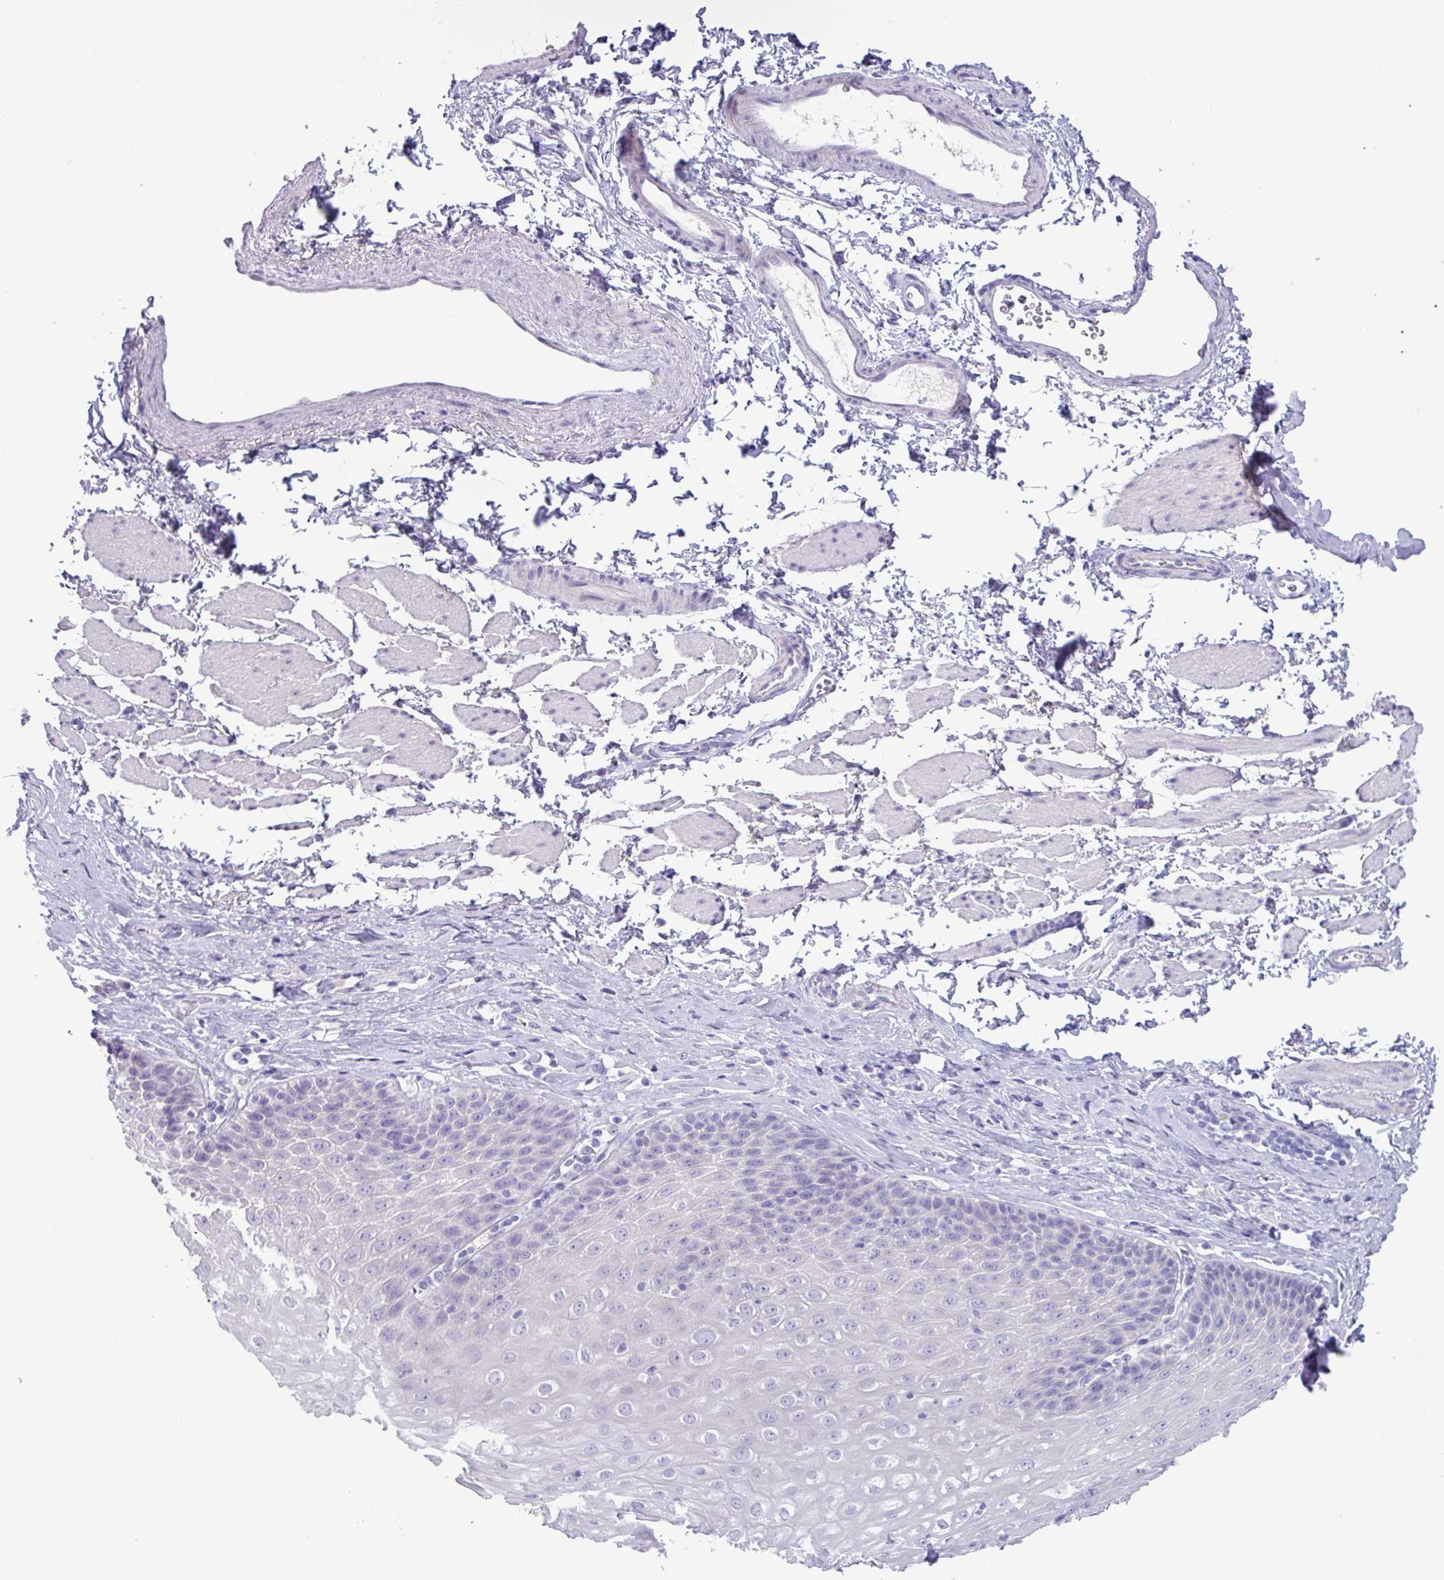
{"staining": {"intensity": "weak", "quantity": "25%-75%", "location": "cytoplasmic/membranous"}, "tissue": "esophagus", "cell_type": "Squamous epithelial cells", "image_type": "normal", "snomed": [{"axis": "morphology", "description": "Normal tissue, NOS"}, {"axis": "topography", "description": "Esophagus"}], "caption": "Benign esophagus displays weak cytoplasmic/membranous expression in approximately 25%-75% of squamous epithelial cells, visualized by immunohistochemistry. (DAB IHC, brown staining for protein, blue staining for nuclei).", "gene": "STIMATE", "patient": {"sex": "female", "age": 61}}